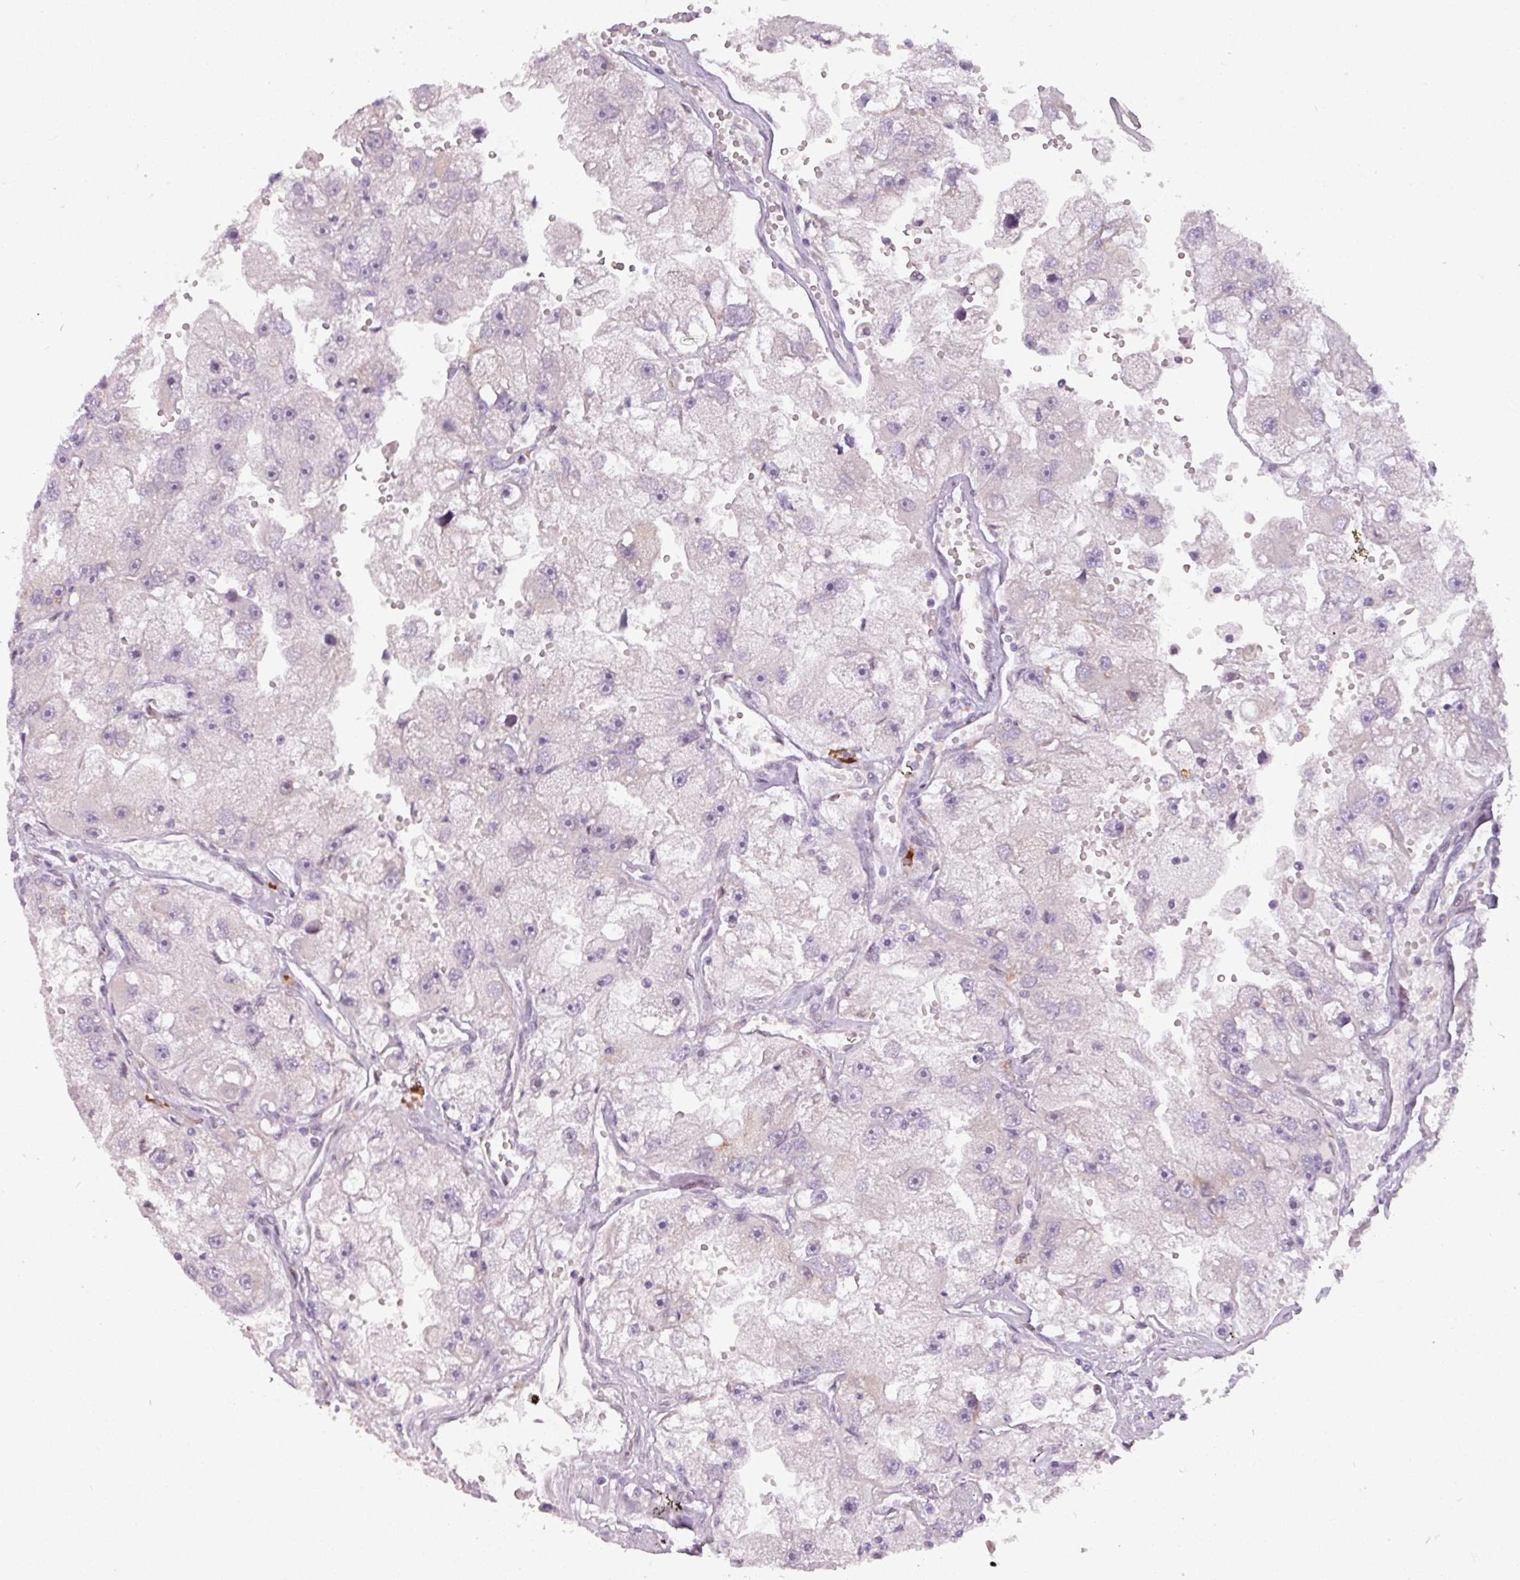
{"staining": {"intensity": "negative", "quantity": "none", "location": "none"}, "tissue": "renal cancer", "cell_type": "Tumor cells", "image_type": "cancer", "snomed": [{"axis": "morphology", "description": "Adenocarcinoma, NOS"}, {"axis": "topography", "description": "Kidney"}], "caption": "This is an immunohistochemistry (IHC) photomicrograph of renal cancer (adenocarcinoma). There is no positivity in tumor cells.", "gene": "SLC66A2", "patient": {"sex": "male", "age": 63}}